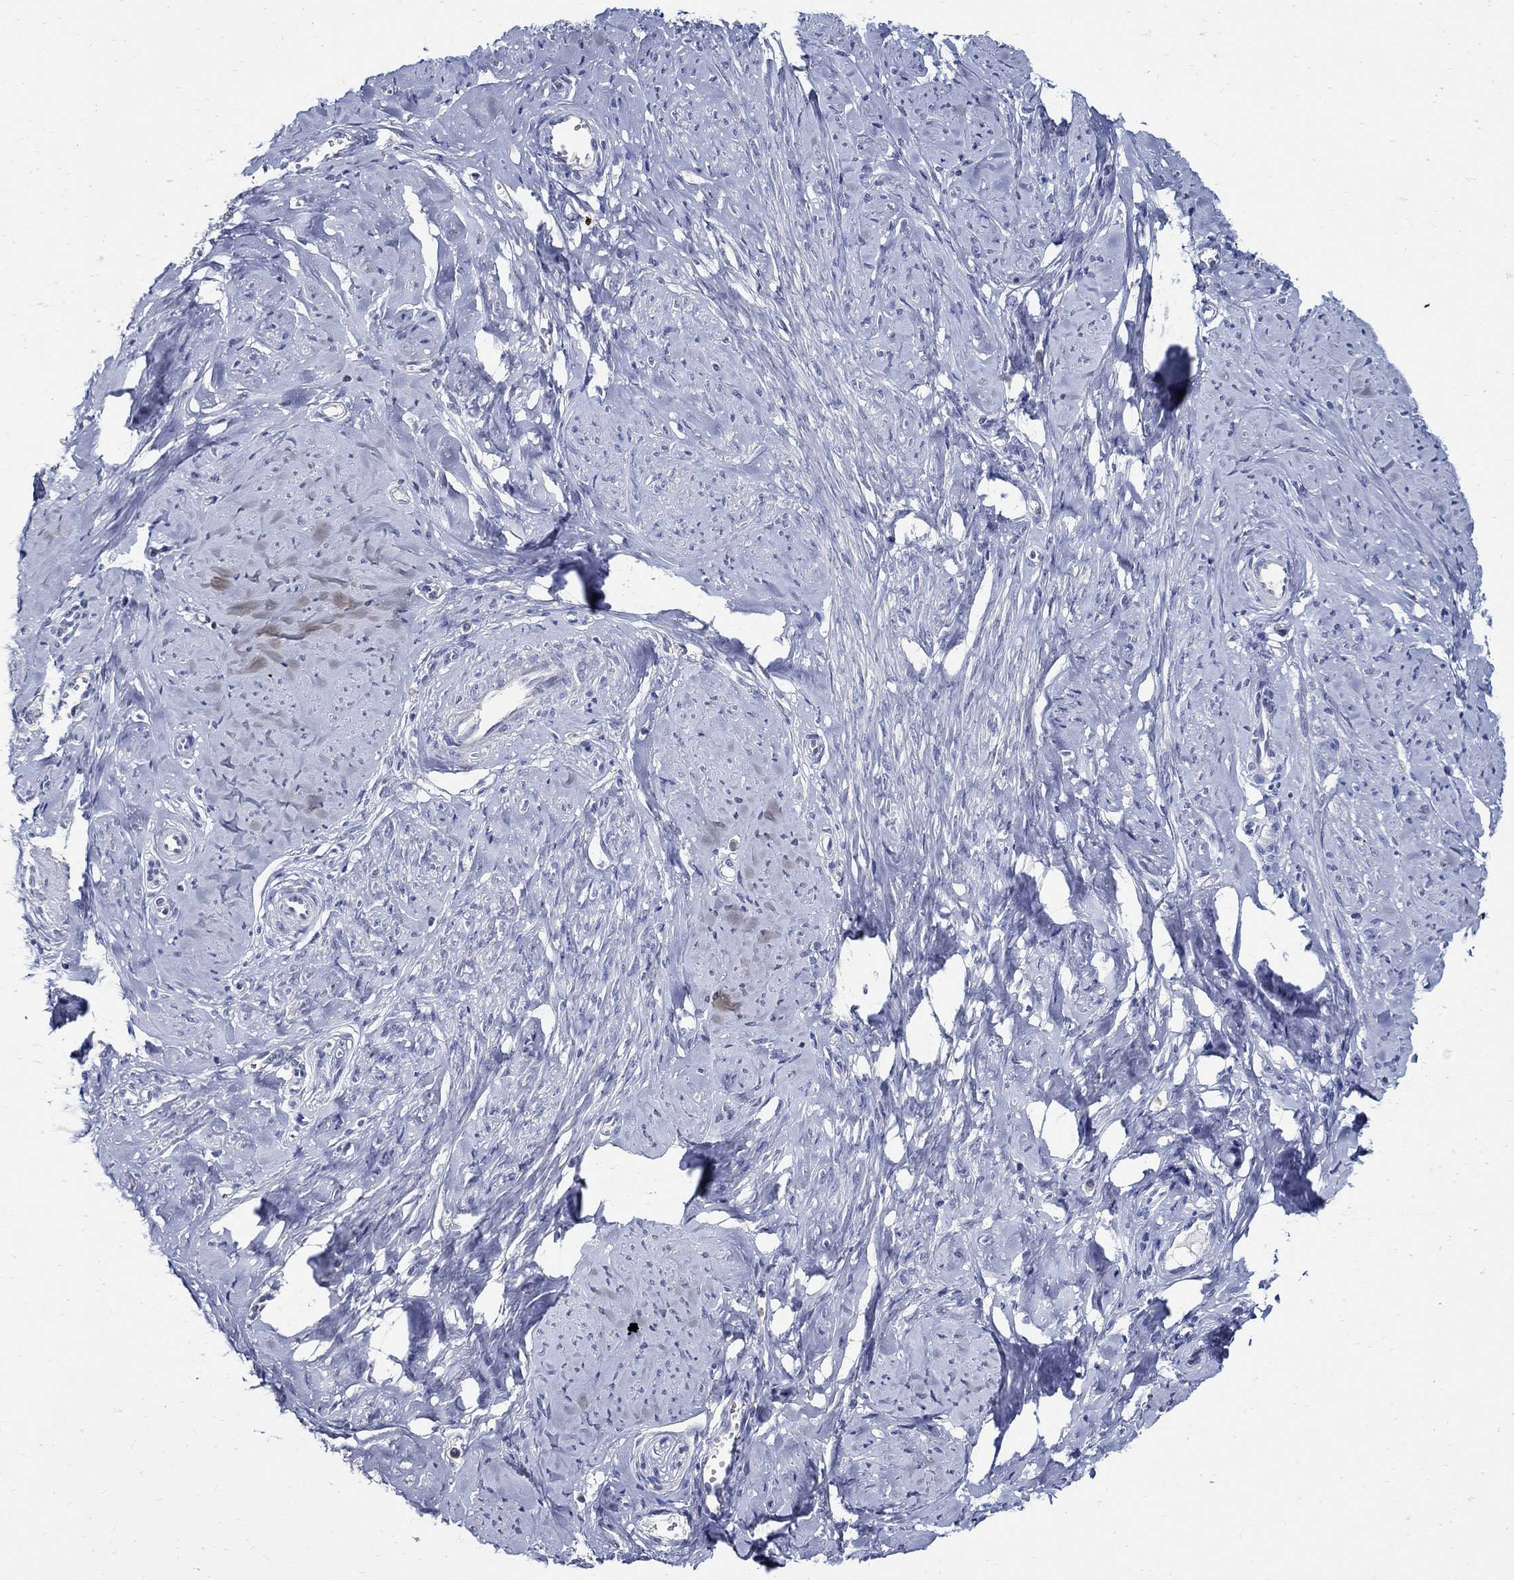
{"staining": {"intensity": "negative", "quantity": "none", "location": "none"}, "tissue": "smooth muscle", "cell_type": "Smooth muscle cells", "image_type": "normal", "snomed": [{"axis": "morphology", "description": "Normal tissue, NOS"}, {"axis": "topography", "description": "Smooth muscle"}], "caption": "Immunohistochemistry (IHC) image of normal smooth muscle: human smooth muscle stained with DAB (3,3'-diaminobenzidine) exhibits no significant protein staining in smooth muscle cells. (Immunohistochemistry (IHC), brightfield microscopy, high magnification).", "gene": "PRX", "patient": {"sex": "female", "age": 48}}